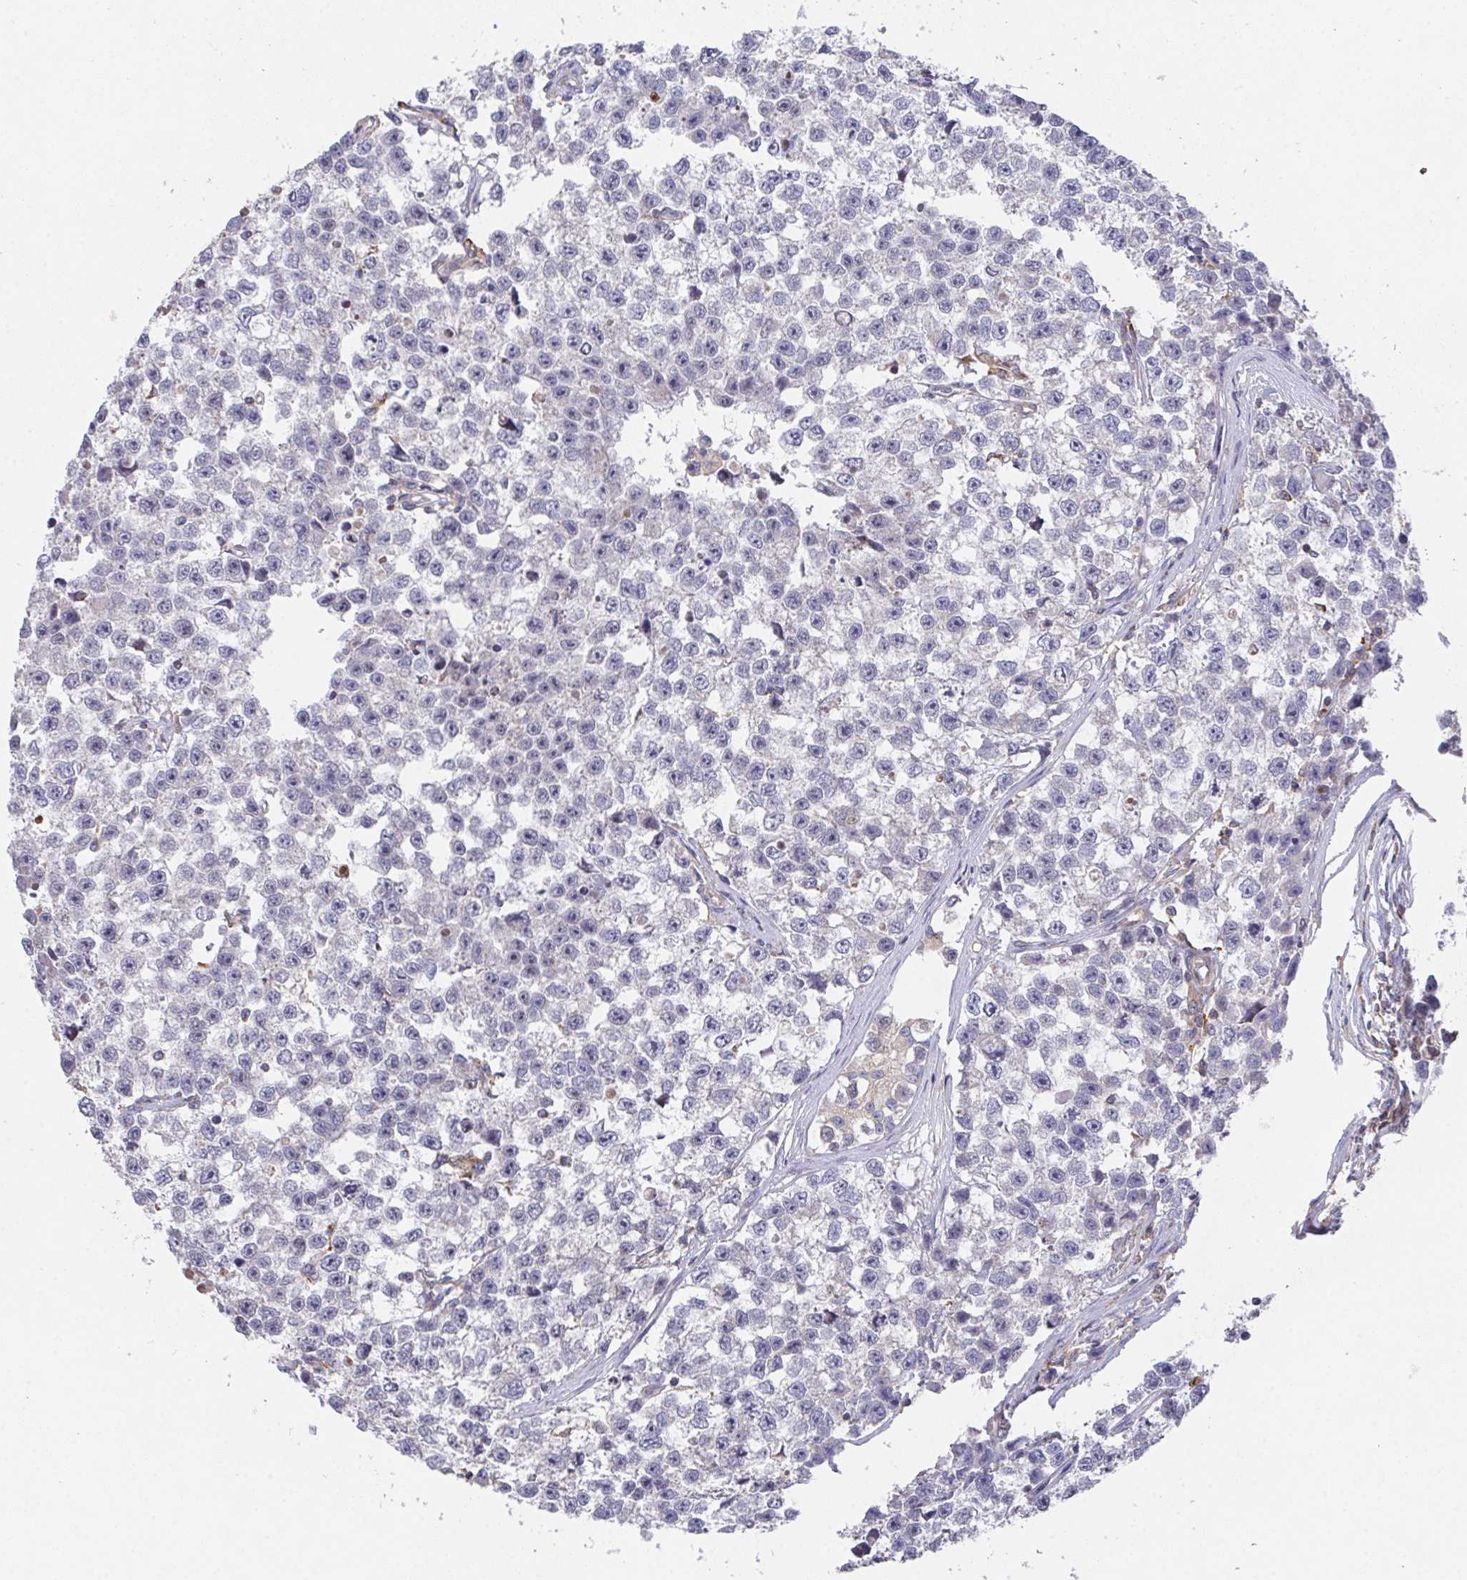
{"staining": {"intensity": "negative", "quantity": "none", "location": "none"}, "tissue": "testis cancer", "cell_type": "Tumor cells", "image_type": "cancer", "snomed": [{"axis": "morphology", "description": "Seminoma, NOS"}, {"axis": "topography", "description": "Testis"}], "caption": "The micrograph shows no staining of tumor cells in testis cancer.", "gene": "FAM241A", "patient": {"sex": "male", "age": 26}}